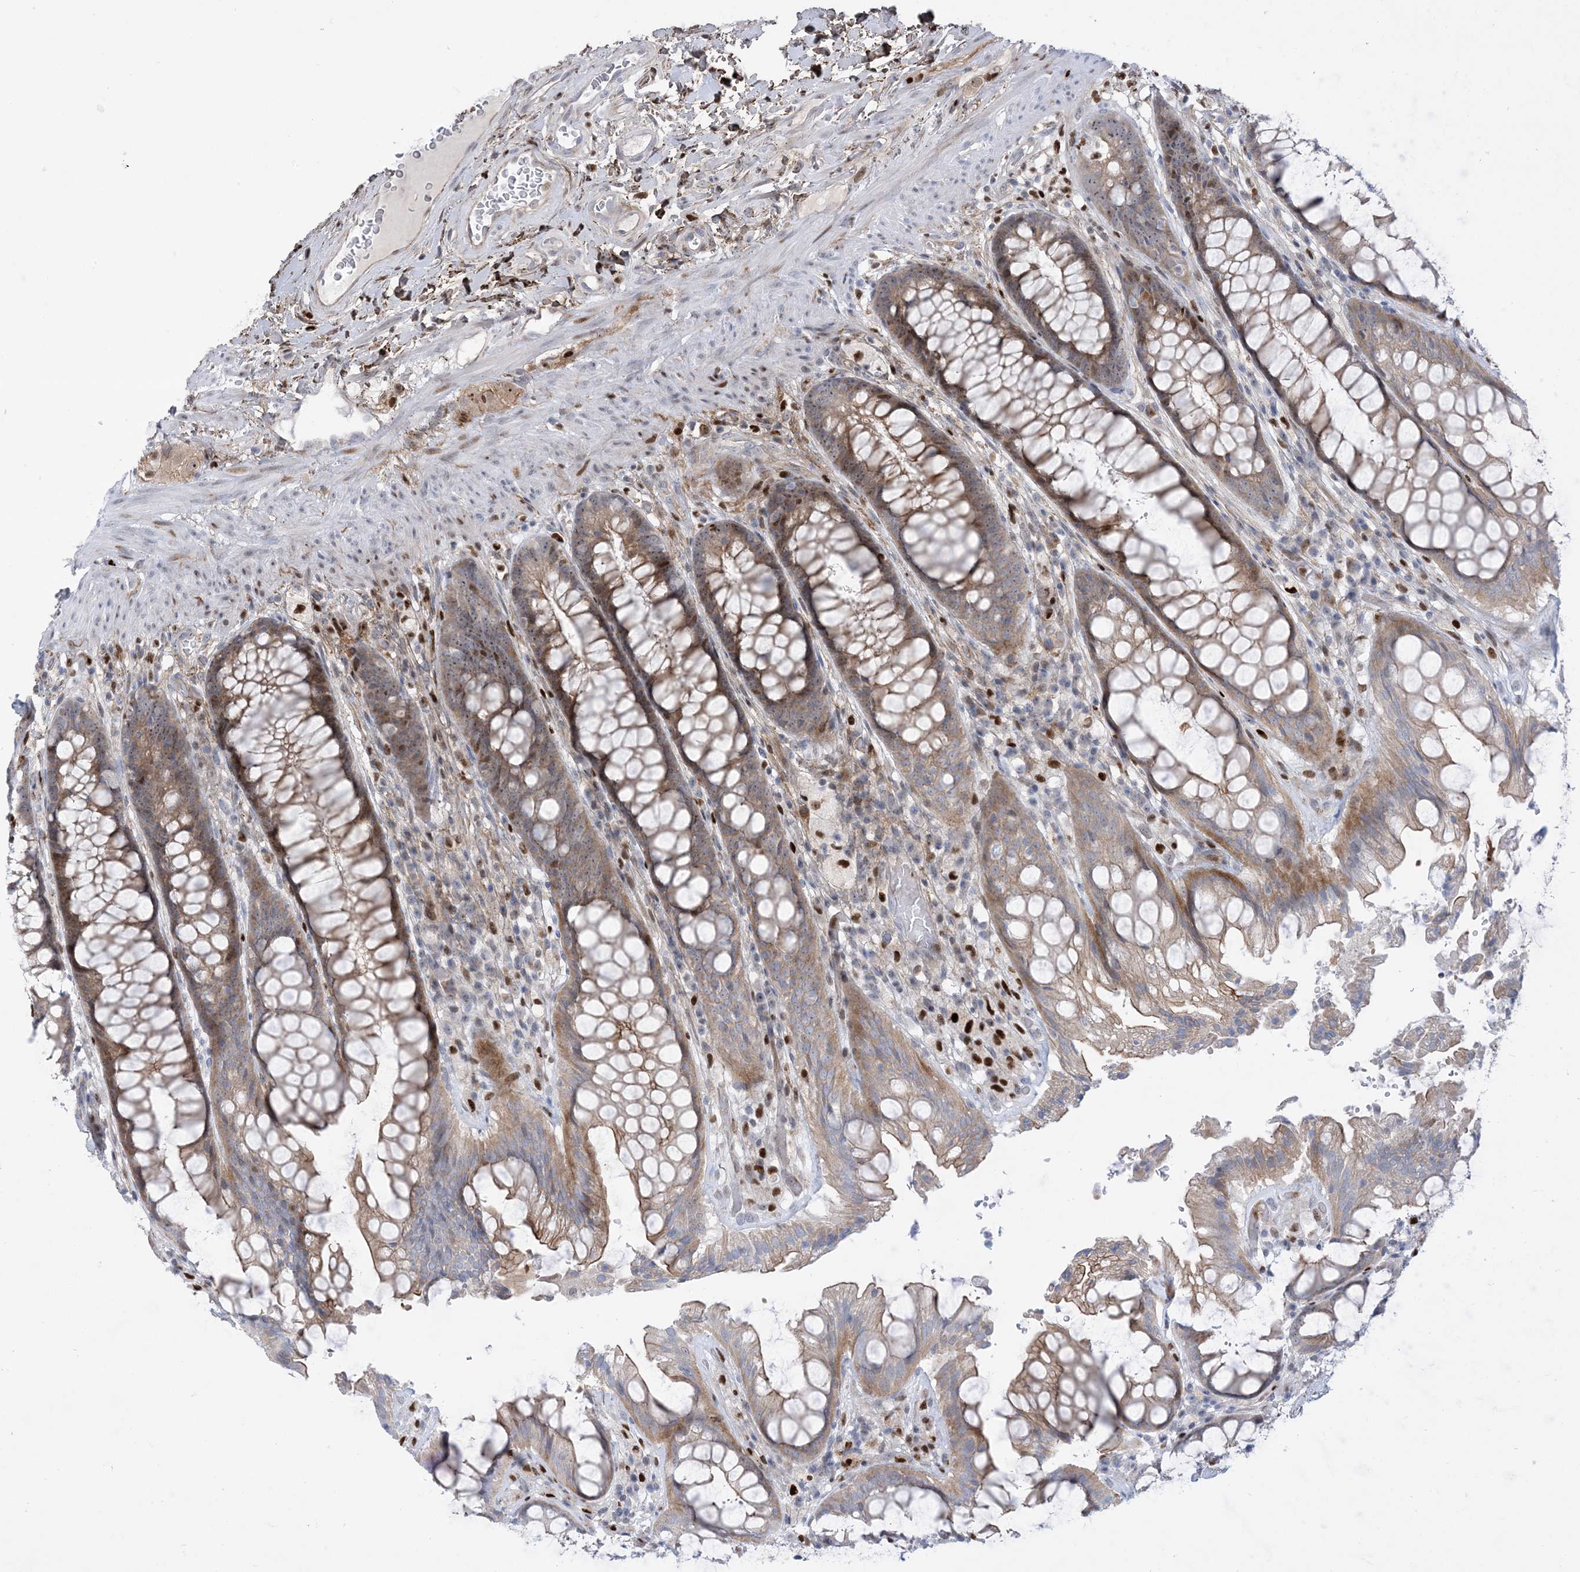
{"staining": {"intensity": "moderate", "quantity": ">75%", "location": "cytoplasmic/membranous,nuclear"}, "tissue": "rectum", "cell_type": "Glandular cells", "image_type": "normal", "snomed": [{"axis": "morphology", "description": "Normal tissue, NOS"}, {"axis": "topography", "description": "Rectum"}], "caption": "Rectum stained with immunohistochemistry (IHC) exhibits moderate cytoplasmic/membranous,nuclear expression in about >75% of glandular cells.", "gene": "MARS2", "patient": {"sex": "female", "age": 46}}